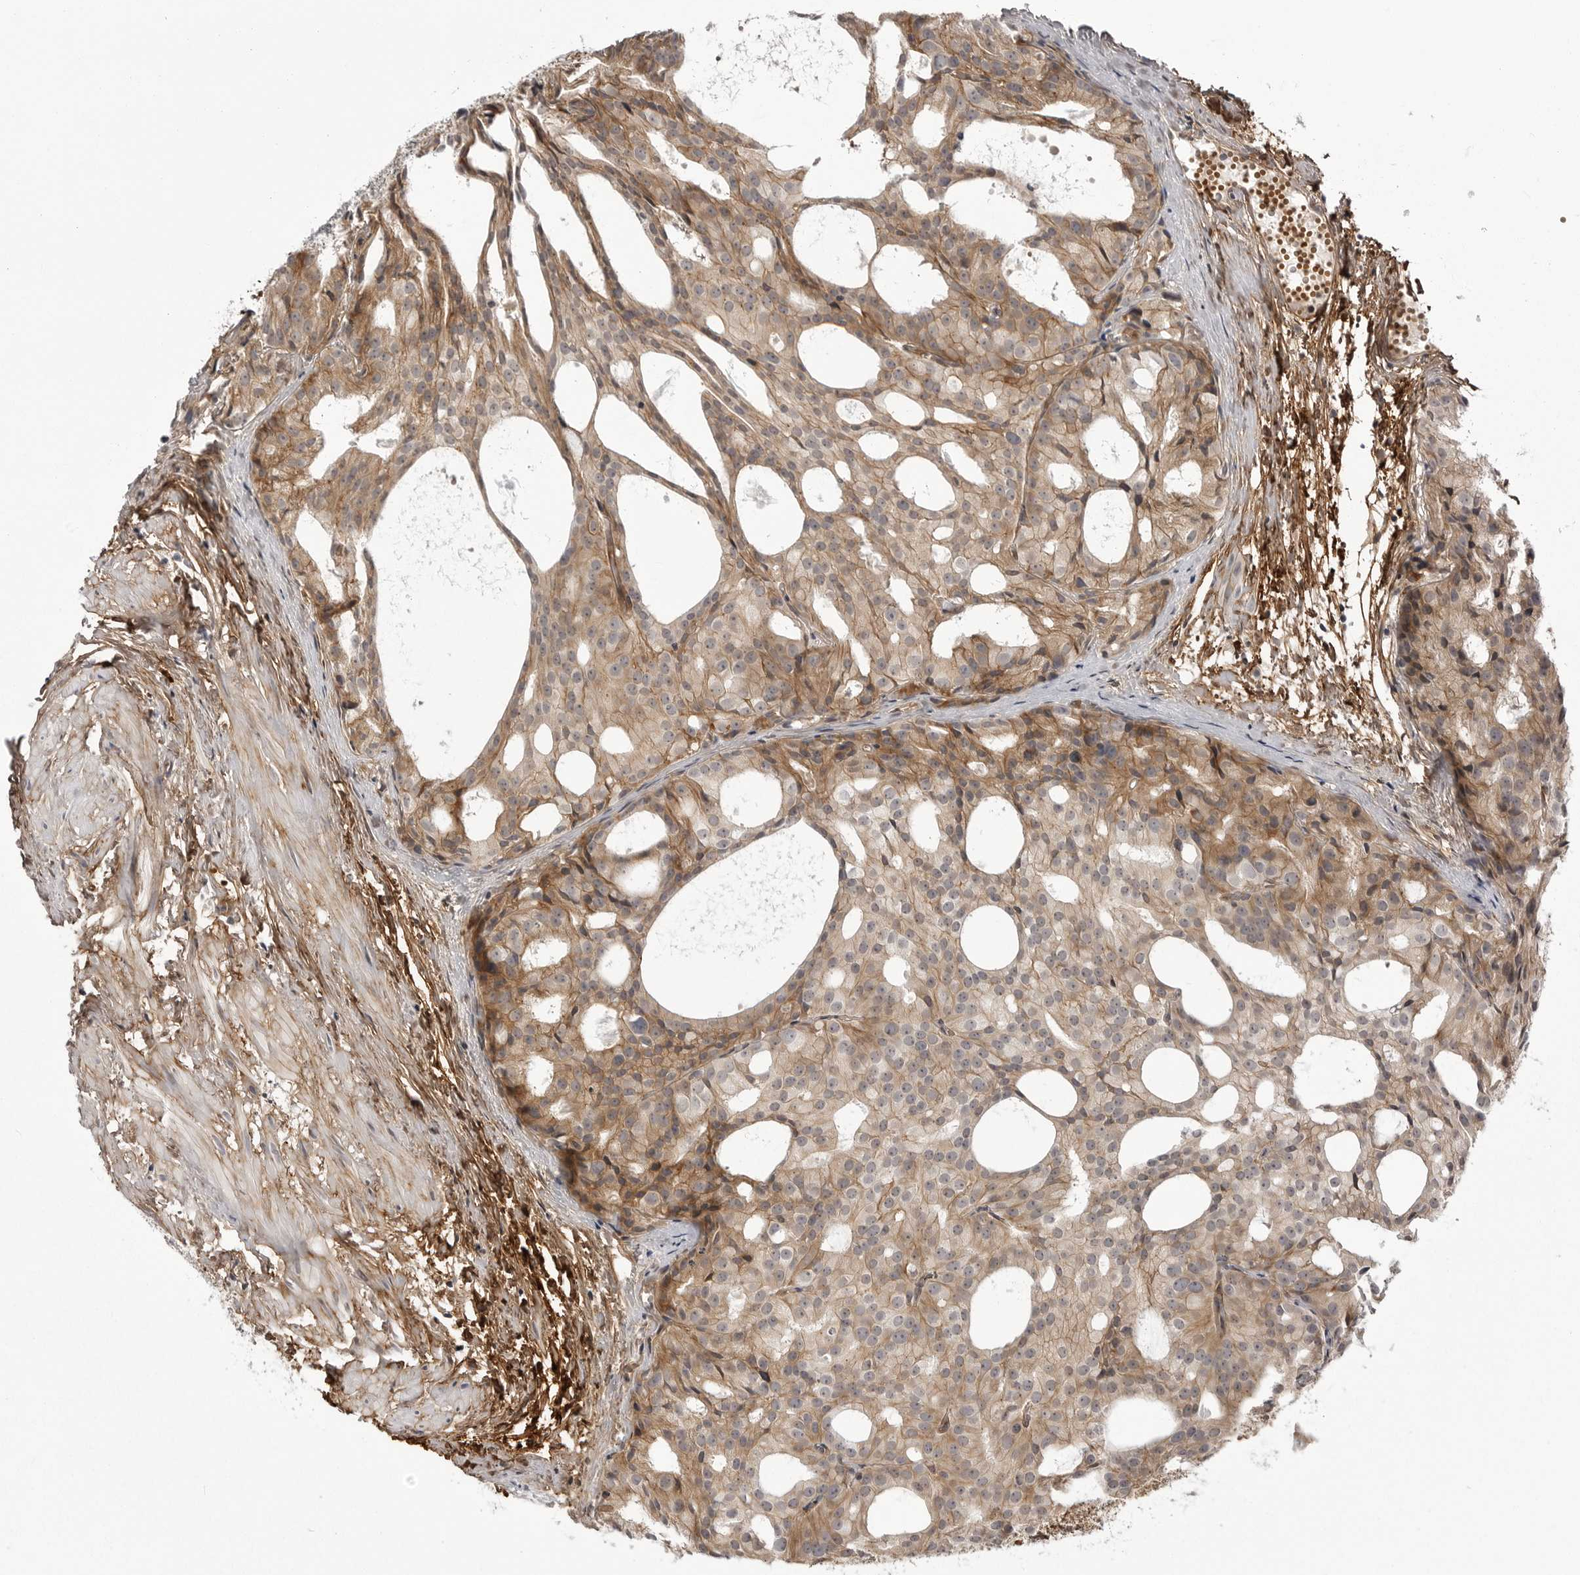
{"staining": {"intensity": "moderate", "quantity": ">75%", "location": "cytoplasmic/membranous"}, "tissue": "prostate cancer", "cell_type": "Tumor cells", "image_type": "cancer", "snomed": [{"axis": "morphology", "description": "Adenocarcinoma, Low grade"}, {"axis": "topography", "description": "Prostate"}], "caption": "This micrograph shows prostate cancer stained with immunohistochemistry (IHC) to label a protein in brown. The cytoplasmic/membranous of tumor cells show moderate positivity for the protein. Nuclei are counter-stained blue.", "gene": "ARL5A", "patient": {"sex": "male", "age": 88}}